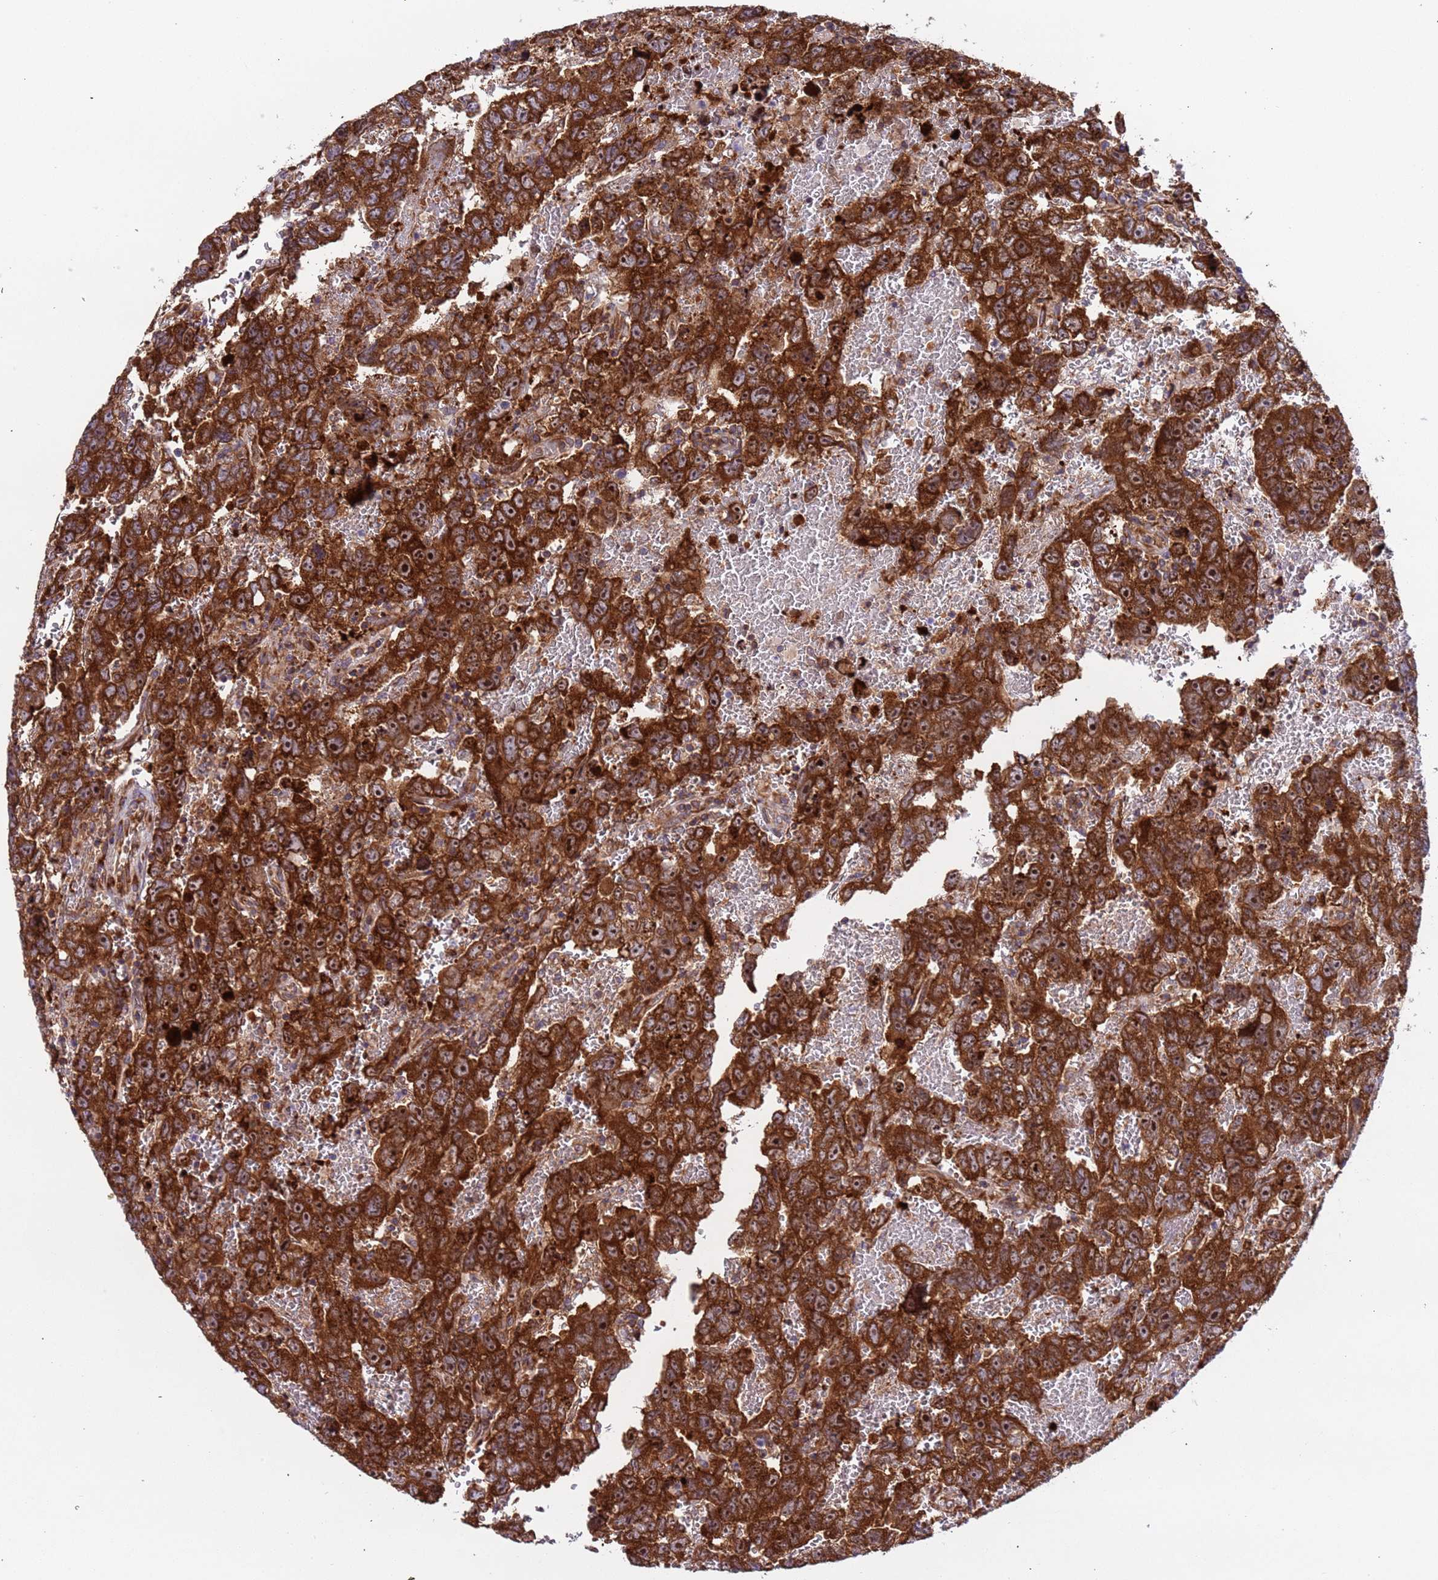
{"staining": {"intensity": "strong", "quantity": ">75%", "location": "cytoplasmic/membranous,nuclear"}, "tissue": "testis cancer", "cell_type": "Tumor cells", "image_type": "cancer", "snomed": [{"axis": "morphology", "description": "Carcinoma, Embryonal, NOS"}, {"axis": "topography", "description": "Testis"}], "caption": "A brown stain shows strong cytoplasmic/membranous and nuclear staining of a protein in human testis cancer (embryonal carcinoma) tumor cells.", "gene": "RPL36", "patient": {"sex": "male", "age": 45}}